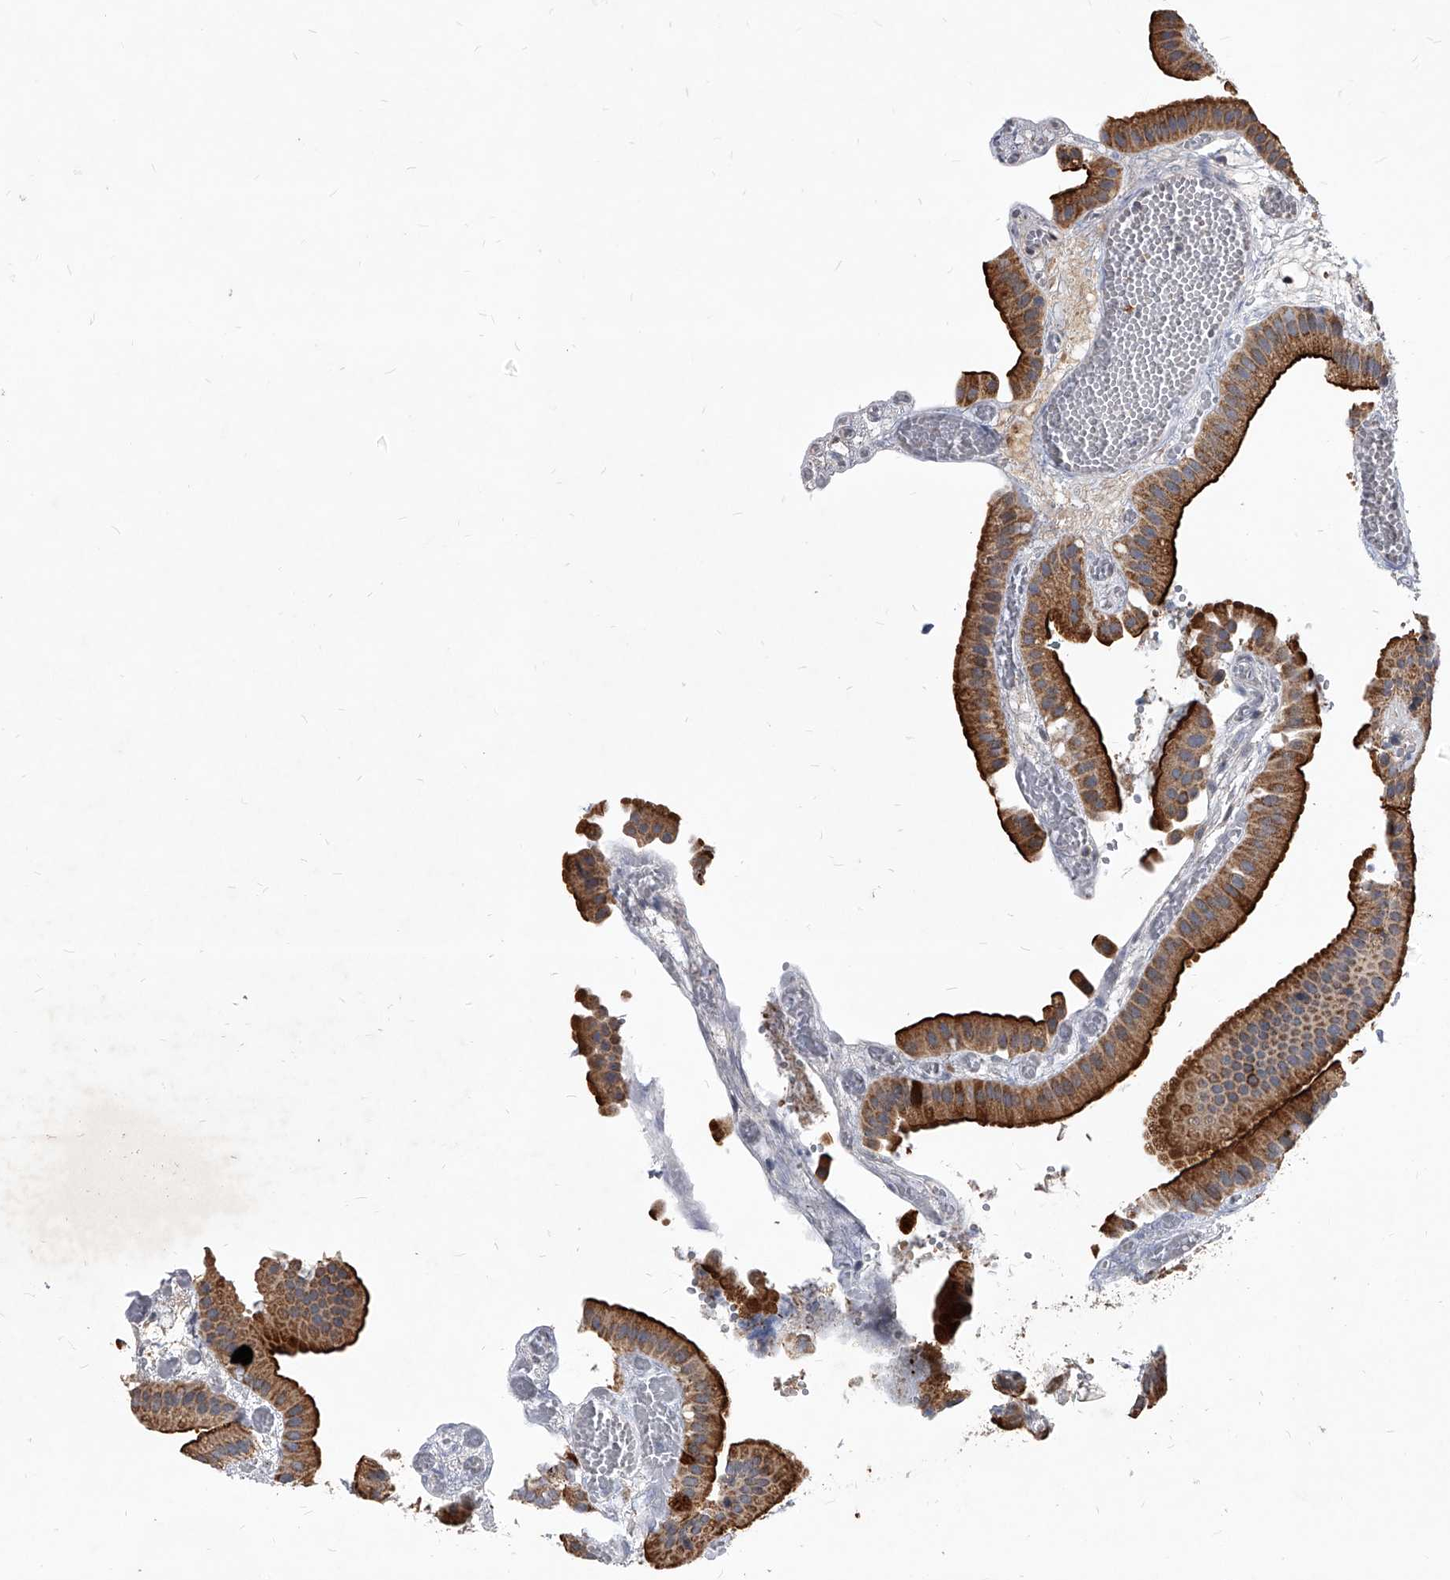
{"staining": {"intensity": "strong", "quantity": ">75%", "location": "cytoplasmic/membranous"}, "tissue": "gallbladder", "cell_type": "Glandular cells", "image_type": "normal", "snomed": [{"axis": "morphology", "description": "Normal tissue, NOS"}, {"axis": "topography", "description": "Gallbladder"}], "caption": "The immunohistochemical stain highlights strong cytoplasmic/membranous expression in glandular cells of unremarkable gallbladder.", "gene": "SOBP", "patient": {"sex": "female", "age": 64}}